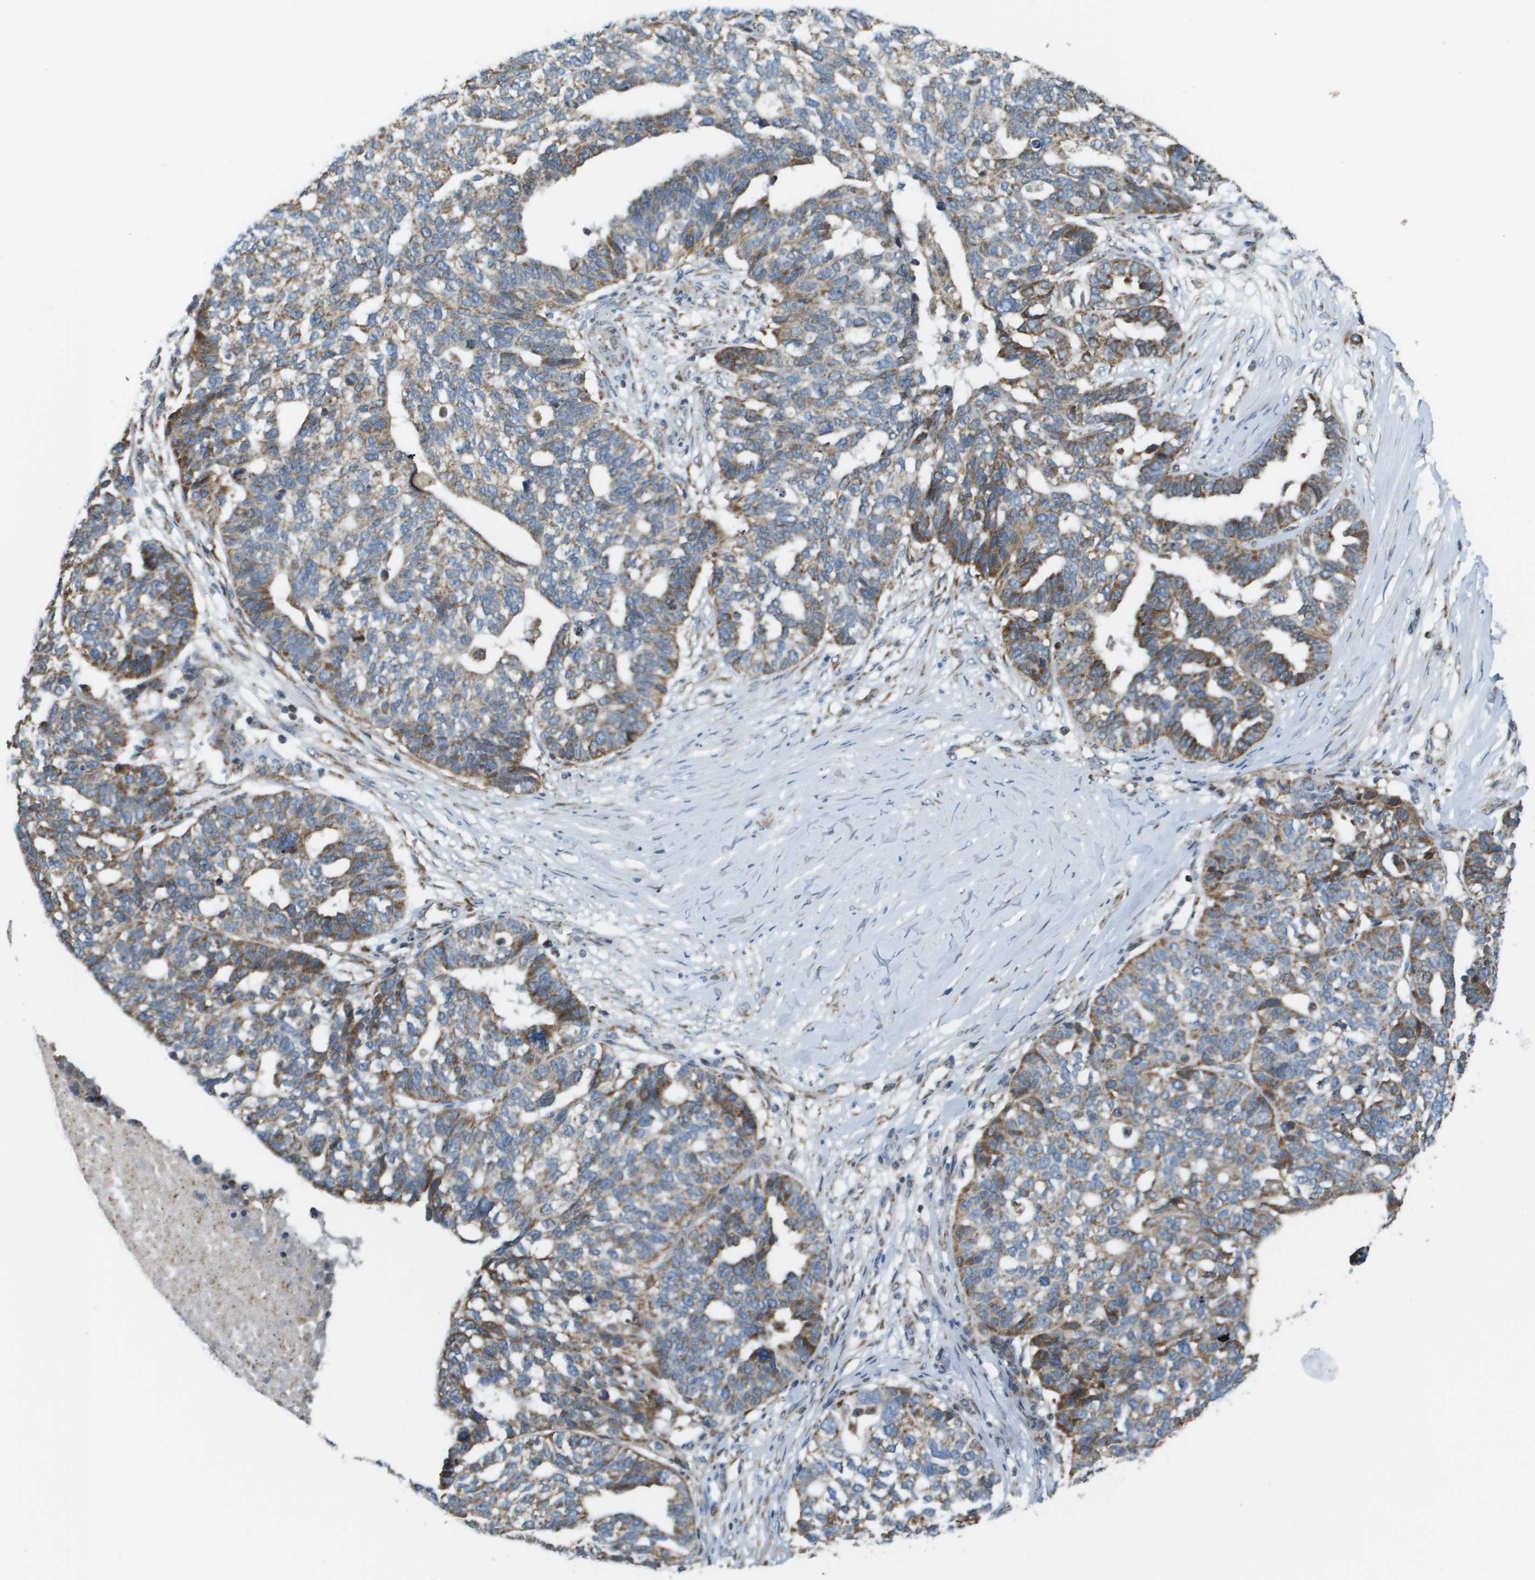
{"staining": {"intensity": "weak", "quantity": ">75%", "location": "cytoplasmic/membranous"}, "tissue": "ovarian cancer", "cell_type": "Tumor cells", "image_type": "cancer", "snomed": [{"axis": "morphology", "description": "Cystadenocarcinoma, serous, NOS"}, {"axis": "topography", "description": "Ovary"}], "caption": "Human ovarian cancer (serous cystadenocarcinoma) stained for a protein (brown) exhibits weak cytoplasmic/membranous positive staining in approximately >75% of tumor cells.", "gene": "NRK", "patient": {"sex": "female", "age": 59}}